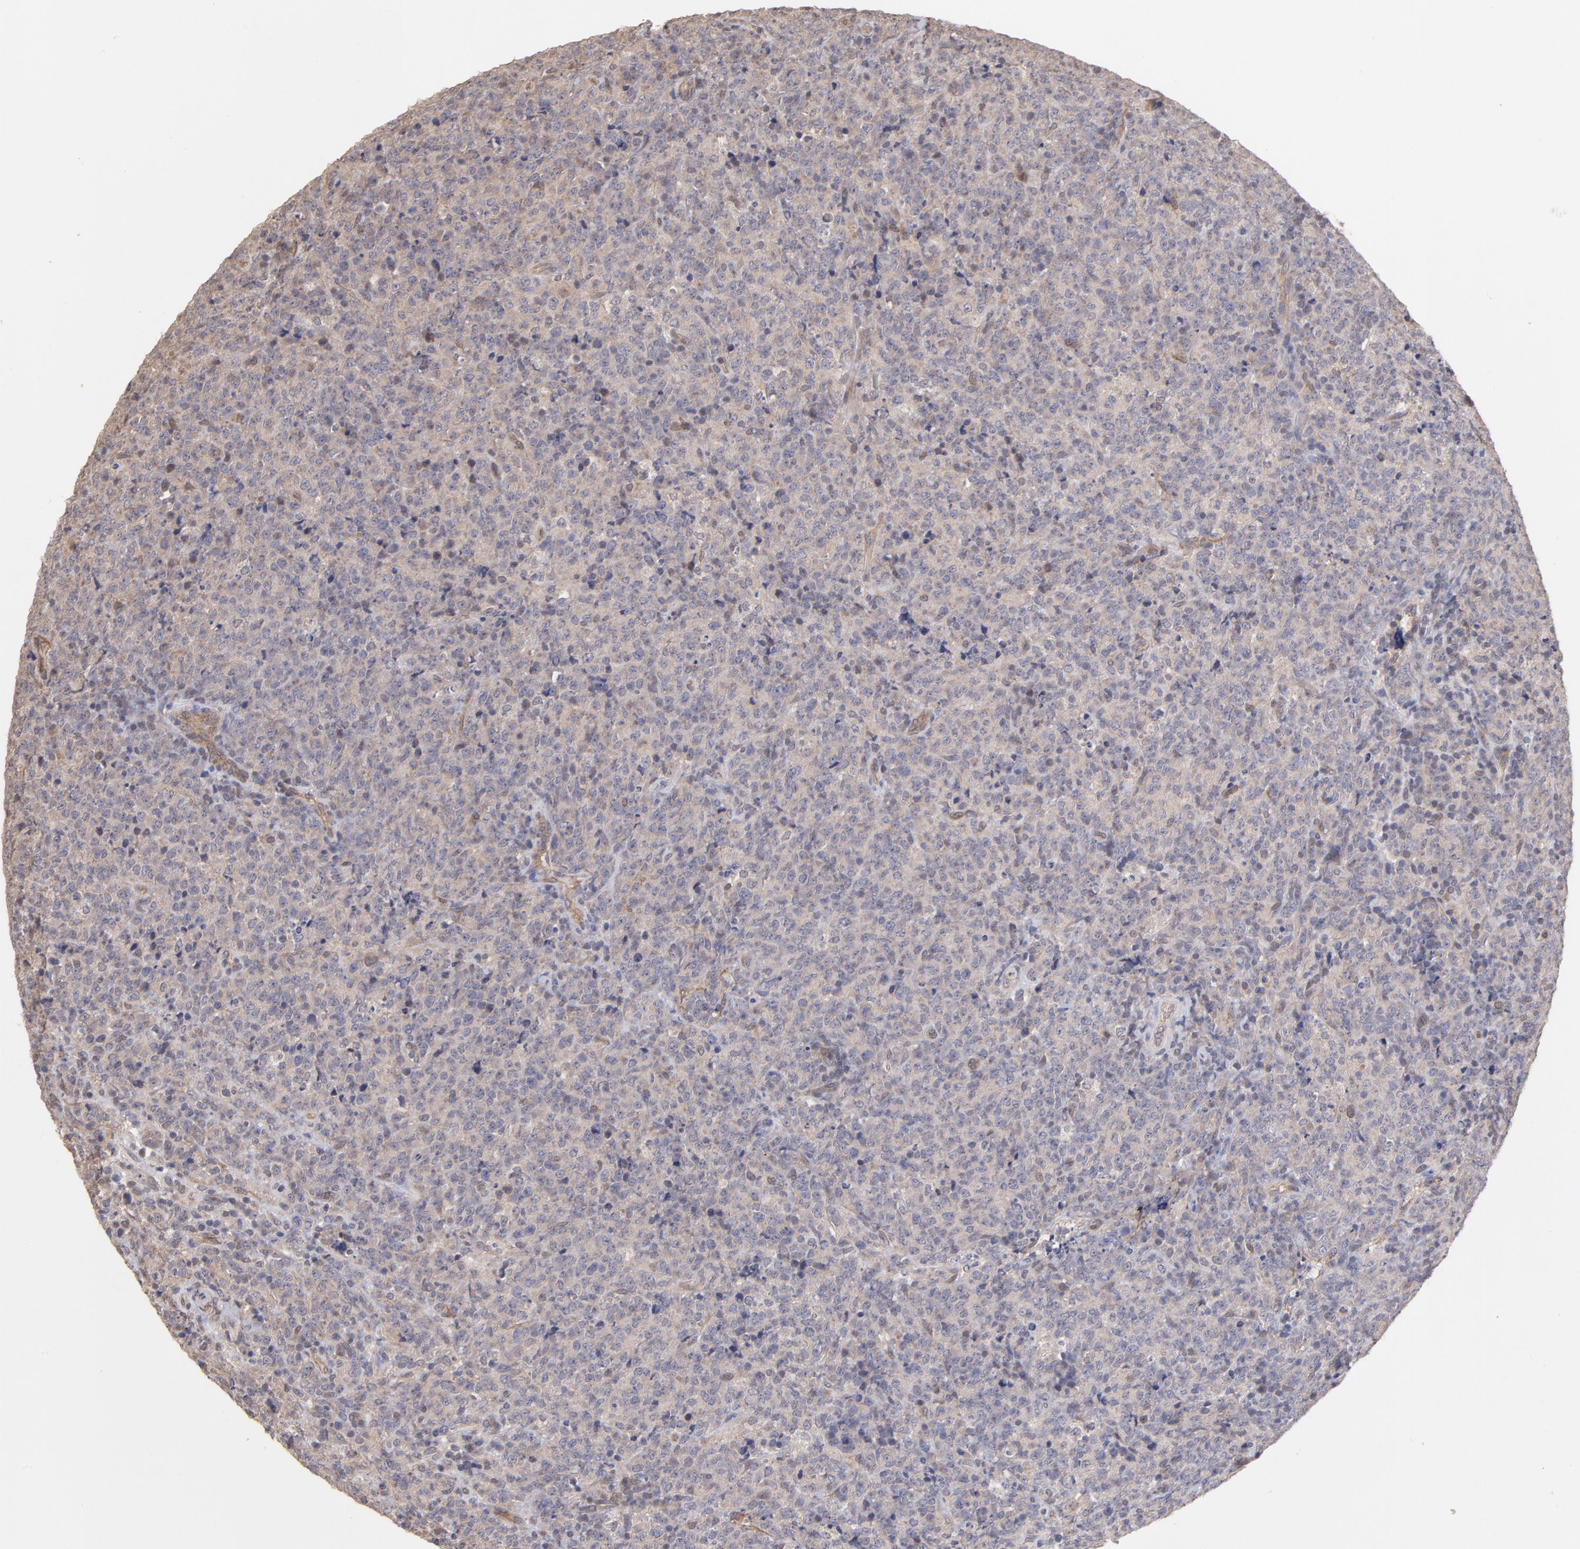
{"staining": {"intensity": "weak", "quantity": ">75%", "location": "cytoplasmic/membranous"}, "tissue": "lymphoma", "cell_type": "Tumor cells", "image_type": "cancer", "snomed": [{"axis": "morphology", "description": "Malignant lymphoma, non-Hodgkin's type, High grade"}, {"axis": "topography", "description": "Tonsil"}], "caption": "Tumor cells reveal low levels of weak cytoplasmic/membranous staining in approximately >75% of cells in human lymphoma.", "gene": "STAP2", "patient": {"sex": "female", "age": 36}}